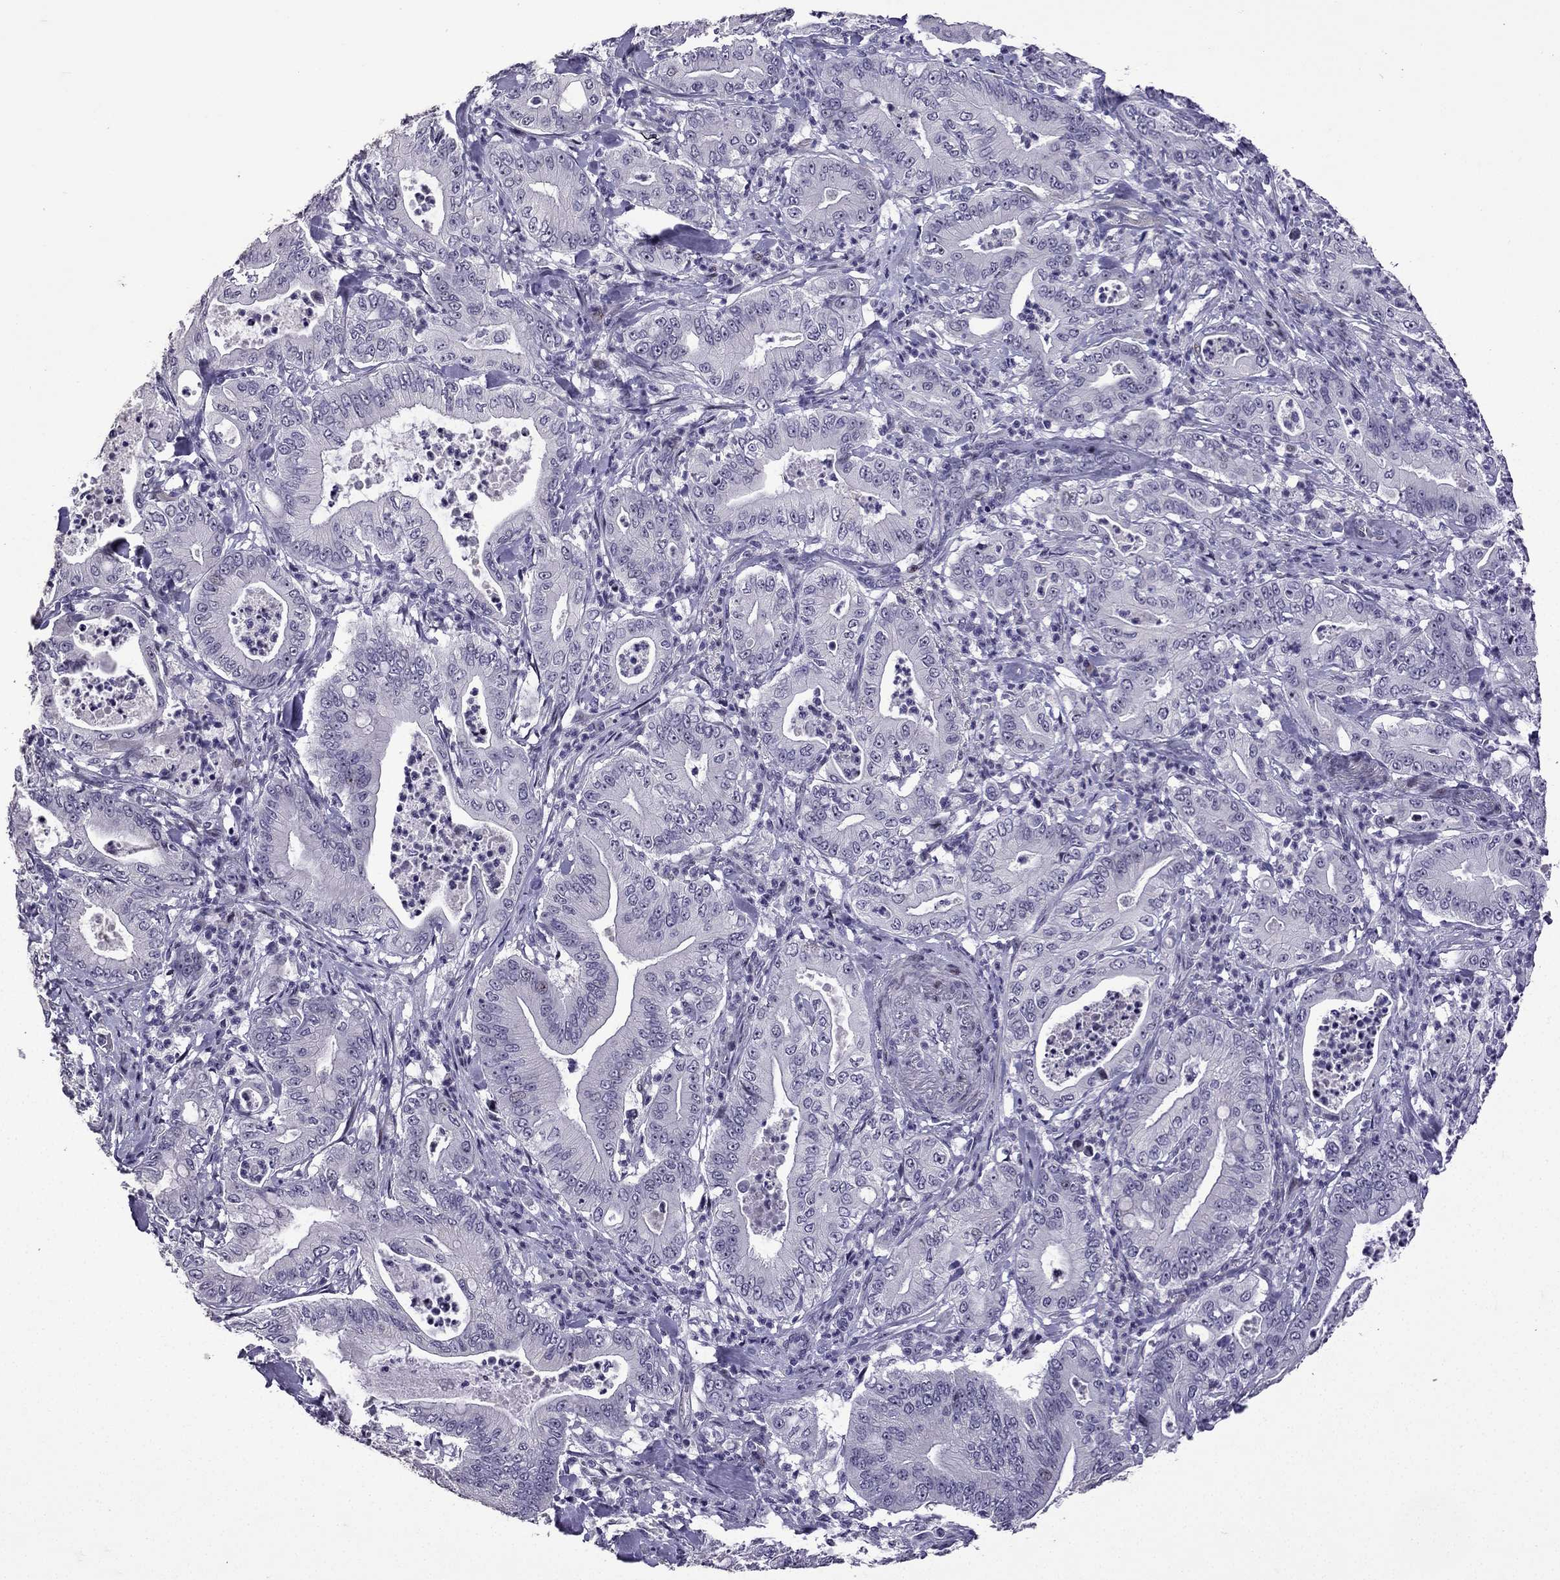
{"staining": {"intensity": "negative", "quantity": "none", "location": "none"}, "tissue": "pancreatic cancer", "cell_type": "Tumor cells", "image_type": "cancer", "snomed": [{"axis": "morphology", "description": "Adenocarcinoma, NOS"}, {"axis": "topography", "description": "Pancreas"}], "caption": "This is an immunohistochemistry (IHC) image of human pancreatic cancer (adenocarcinoma). There is no expression in tumor cells.", "gene": "TTN", "patient": {"sex": "male", "age": 71}}